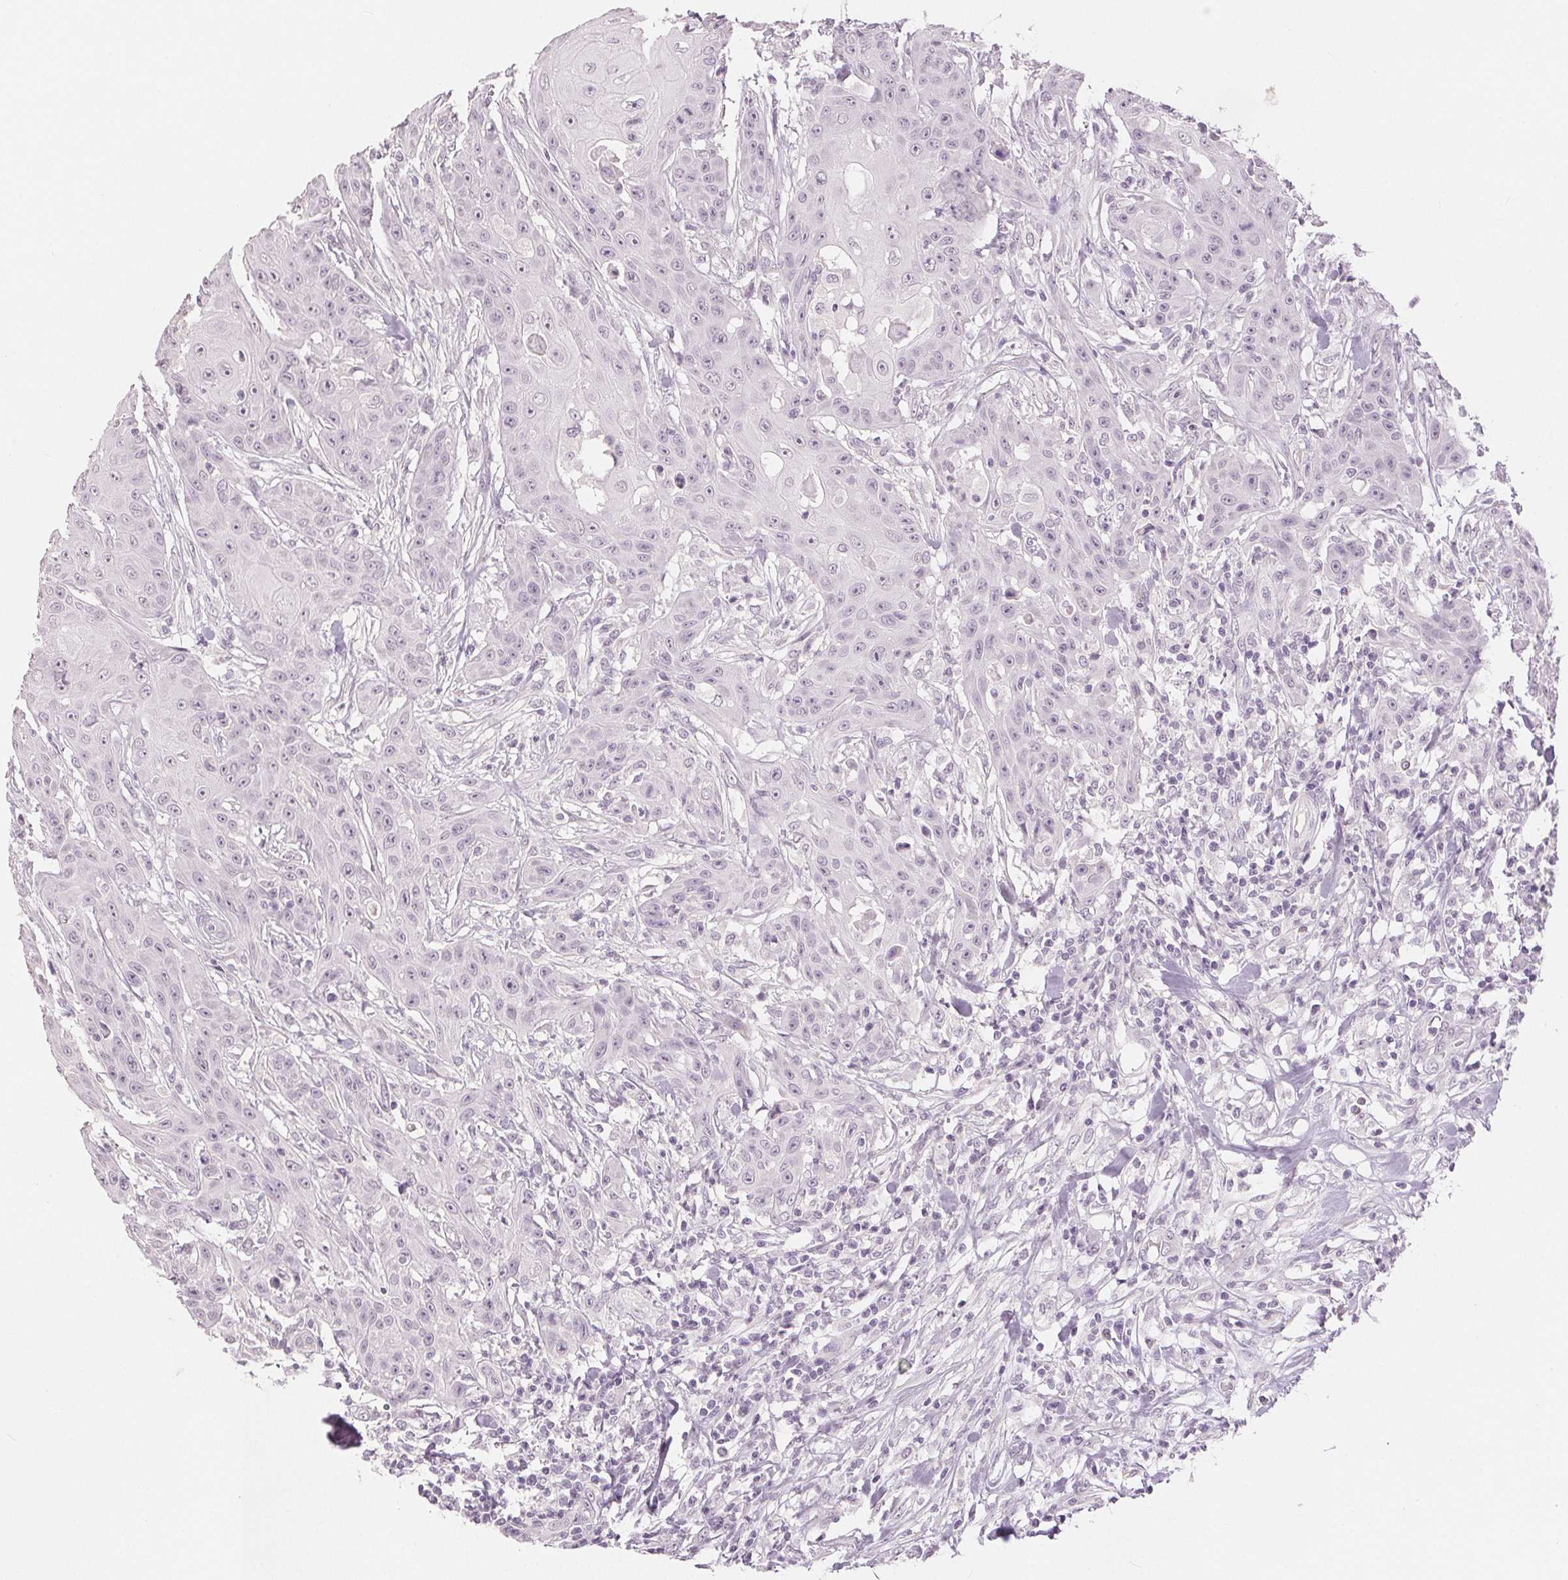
{"staining": {"intensity": "negative", "quantity": "none", "location": "none"}, "tissue": "head and neck cancer", "cell_type": "Tumor cells", "image_type": "cancer", "snomed": [{"axis": "morphology", "description": "Squamous cell carcinoma, NOS"}, {"axis": "topography", "description": "Oral tissue"}, {"axis": "topography", "description": "Head-Neck"}], "caption": "Immunohistochemistry photomicrograph of head and neck squamous cell carcinoma stained for a protein (brown), which demonstrates no expression in tumor cells.", "gene": "SLC27A5", "patient": {"sex": "female", "age": 55}}